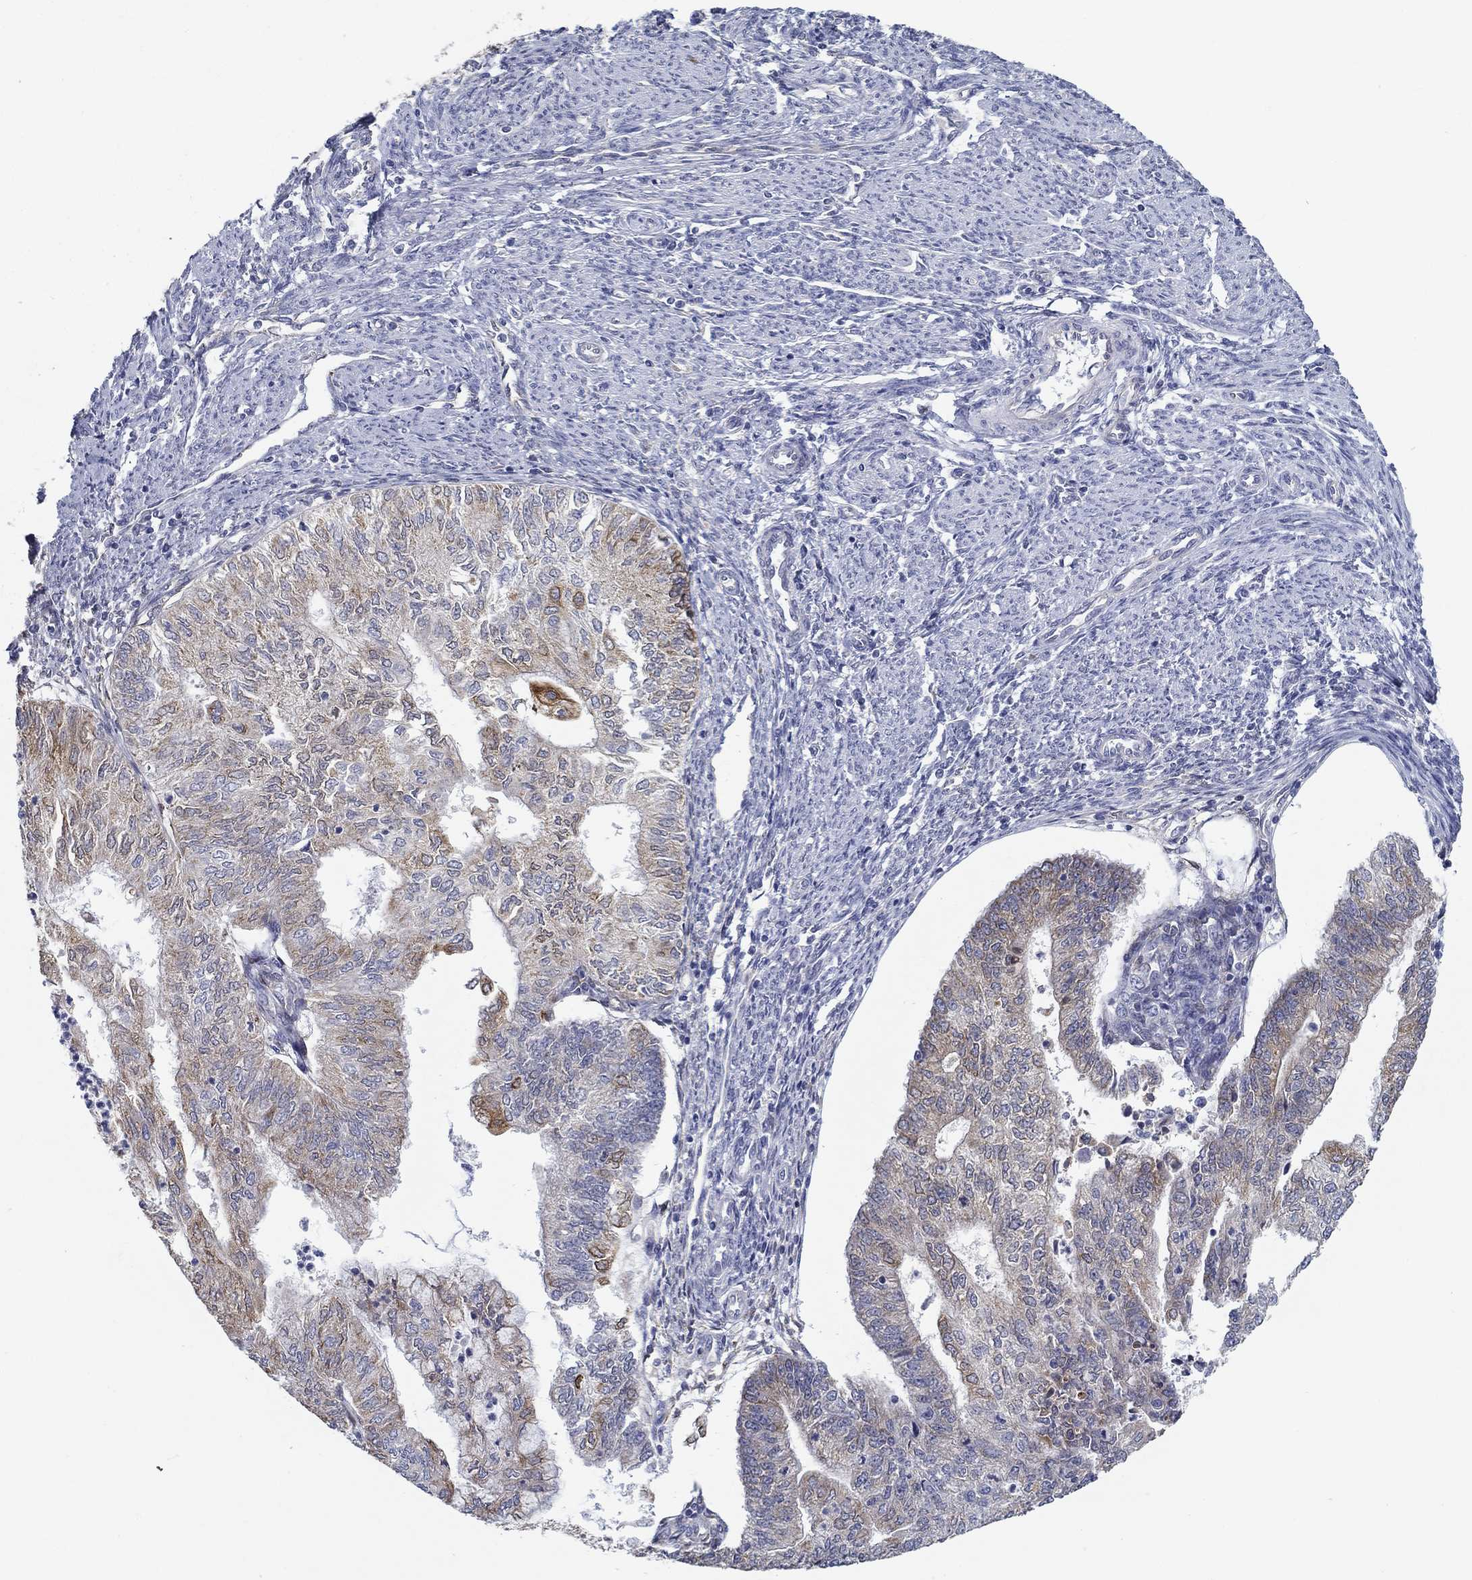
{"staining": {"intensity": "moderate", "quantity": "<25%", "location": "cytoplasmic/membranous"}, "tissue": "endometrial cancer", "cell_type": "Tumor cells", "image_type": "cancer", "snomed": [{"axis": "morphology", "description": "Adenocarcinoma, NOS"}, {"axis": "topography", "description": "Endometrium"}], "caption": "This photomicrograph shows immunohistochemistry staining of human endometrial adenocarcinoma, with low moderate cytoplasmic/membranous expression in about <25% of tumor cells.", "gene": "ERMP1", "patient": {"sex": "female", "age": 59}}